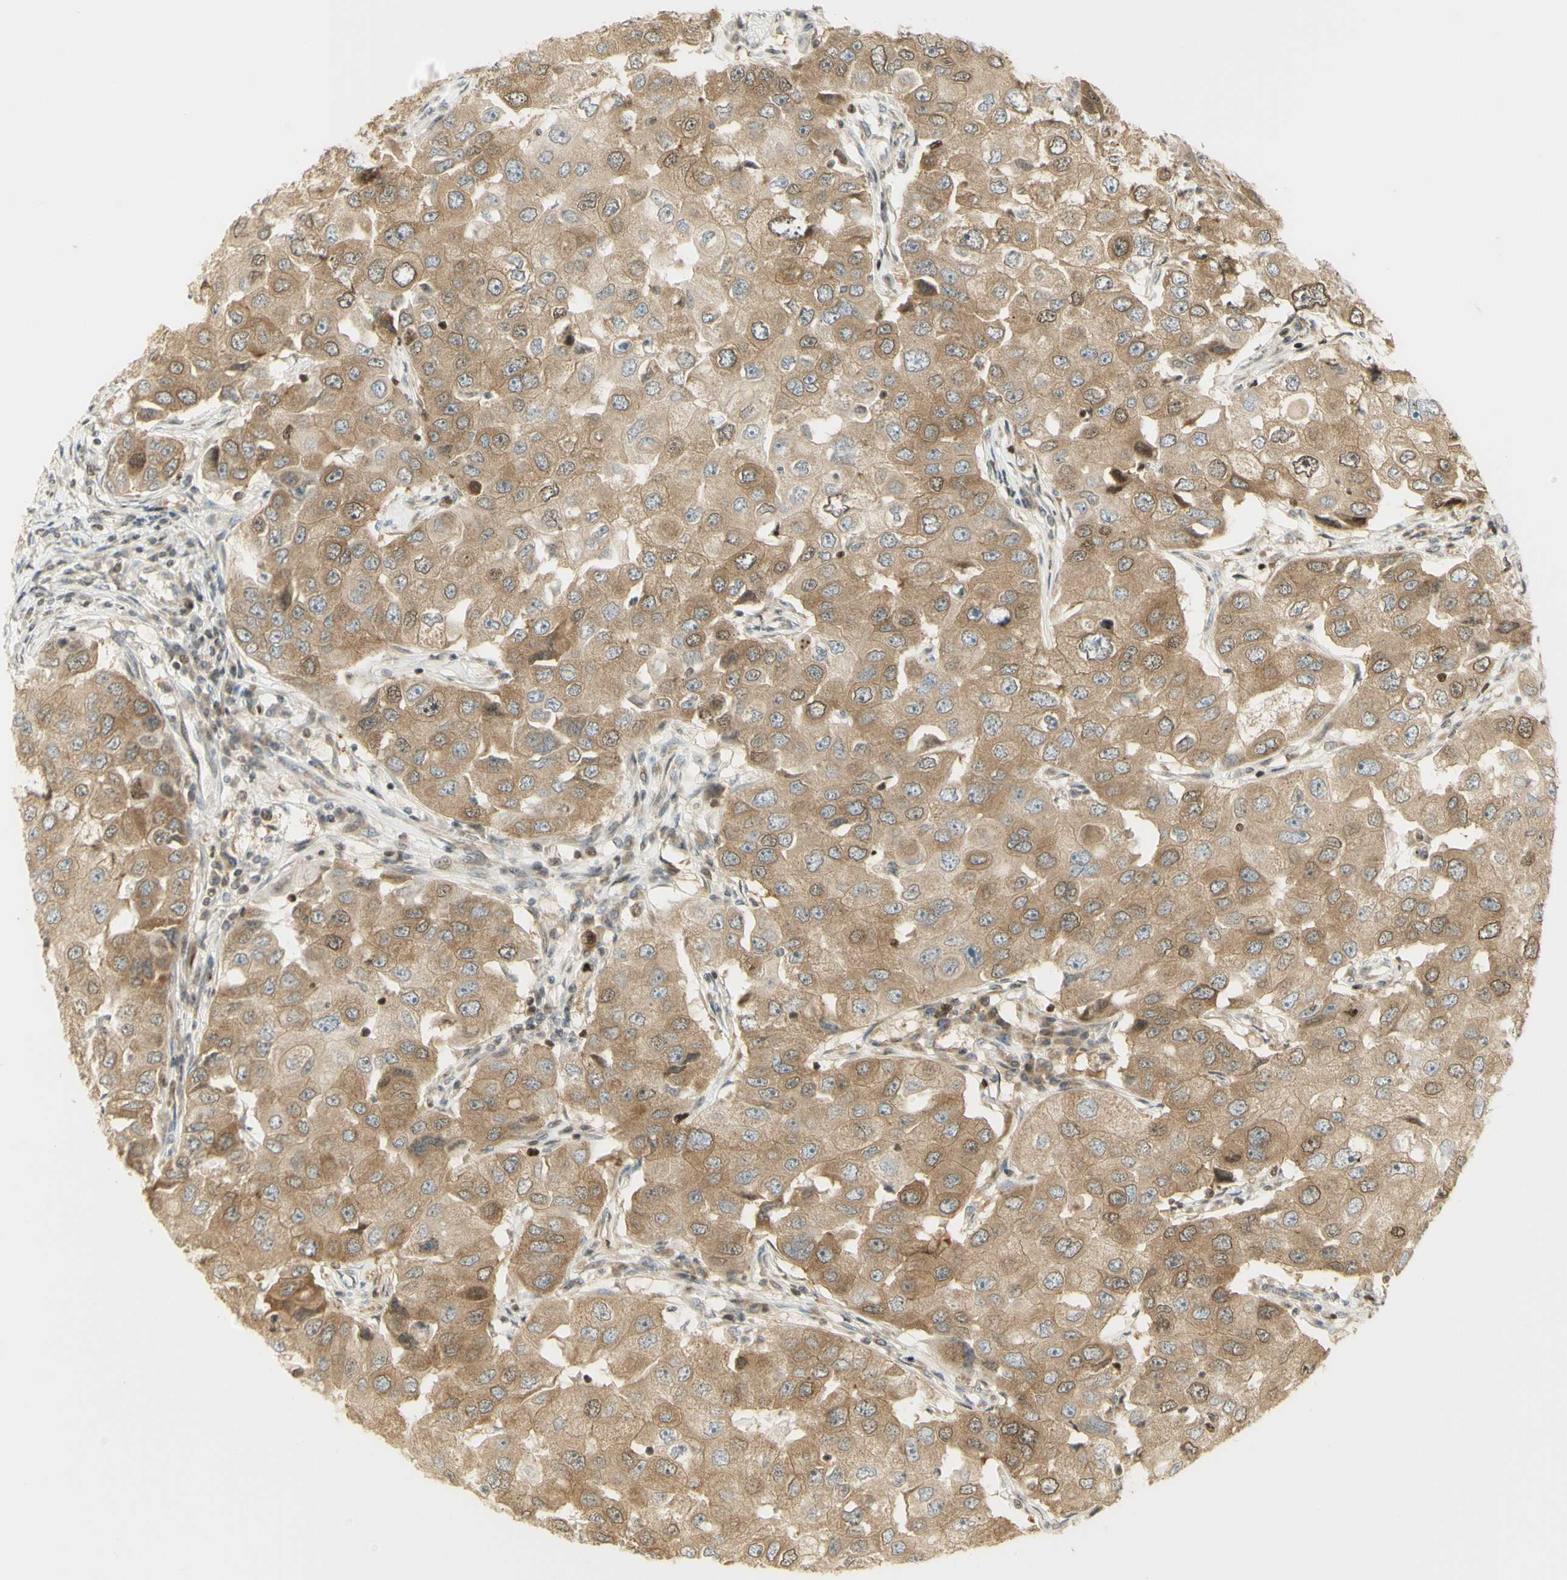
{"staining": {"intensity": "moderate", "quantity": ">75%", "location": "cytoplasmic/membranous,nuclear"}, "tissue": "breast cancer", "cell_type": "Tumor cells", "image_type": "cancer", "snomed": [{"axis": "morphology", "description": "Duct carcinoma"}, {"axis": "topography", "description": "Breast"}], "caption": "Breast cancer (intraductal carcinoma) stained for a protein (brown) shows moderate cytoplasmic/membranous and nuclear positive staining in about >75% of tumor cells.", "gene": "KIF11", "patient": {"sex": "female", "age": 27}}